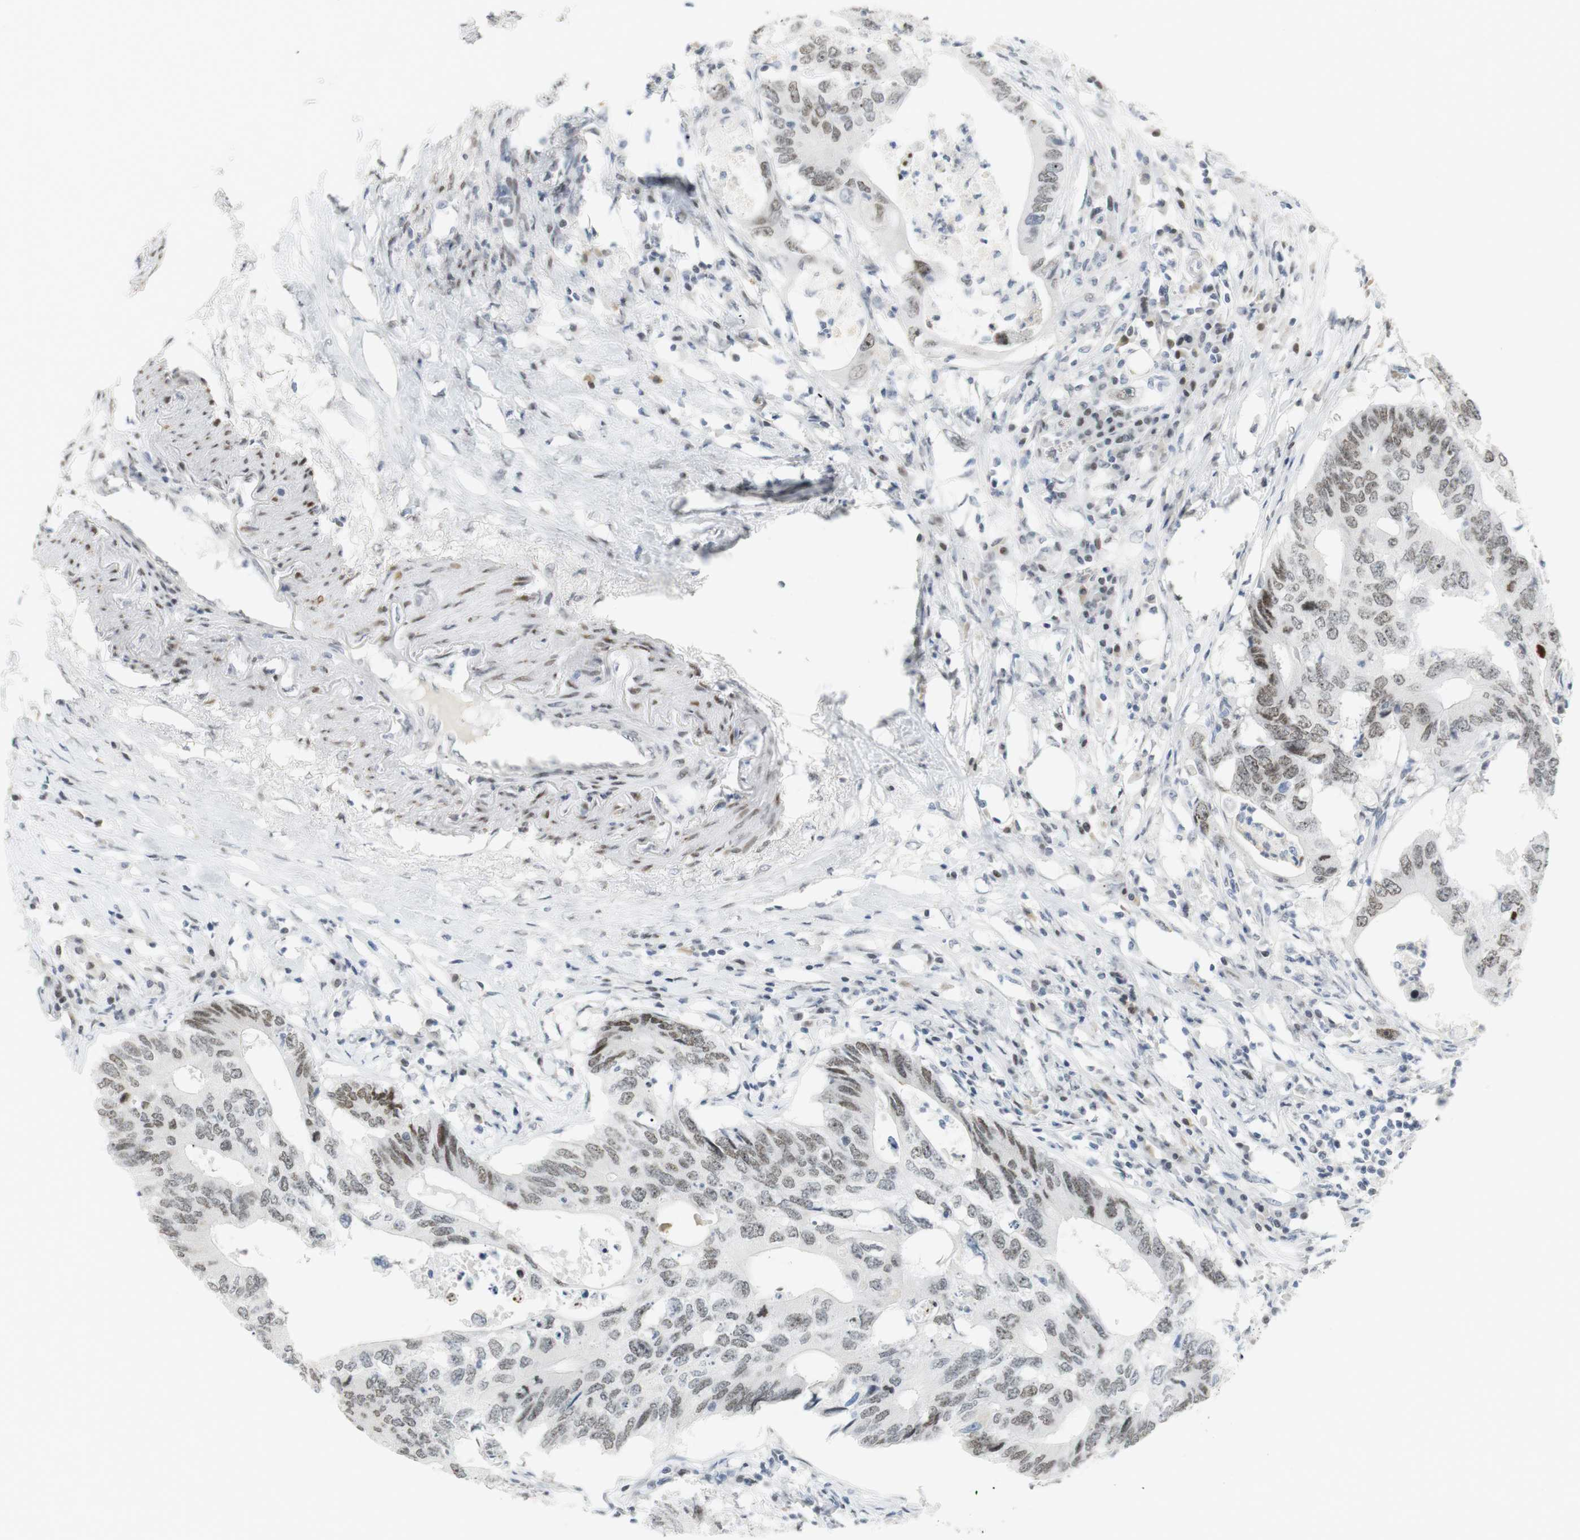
{"staining": {"intensity": "weak", "quantity": "25%-75%", "location": "nuclear"}, "tissue": "colorectal cancer", "cell_type": "Tumor cells", "image_type": "cancer", "snomed": [{"axis": "morphology", "description": "Adenocarcinoma, NOS"}, {"axis": "topography", "description": "Colon"}], "caption": "A histopathology image of colorectal adenocarcinoma stained for a protein reveals weak nuclear brown staining in tumor cells.", "gene": "BMI1", "patient": {"sex": "male", "age": 71}}